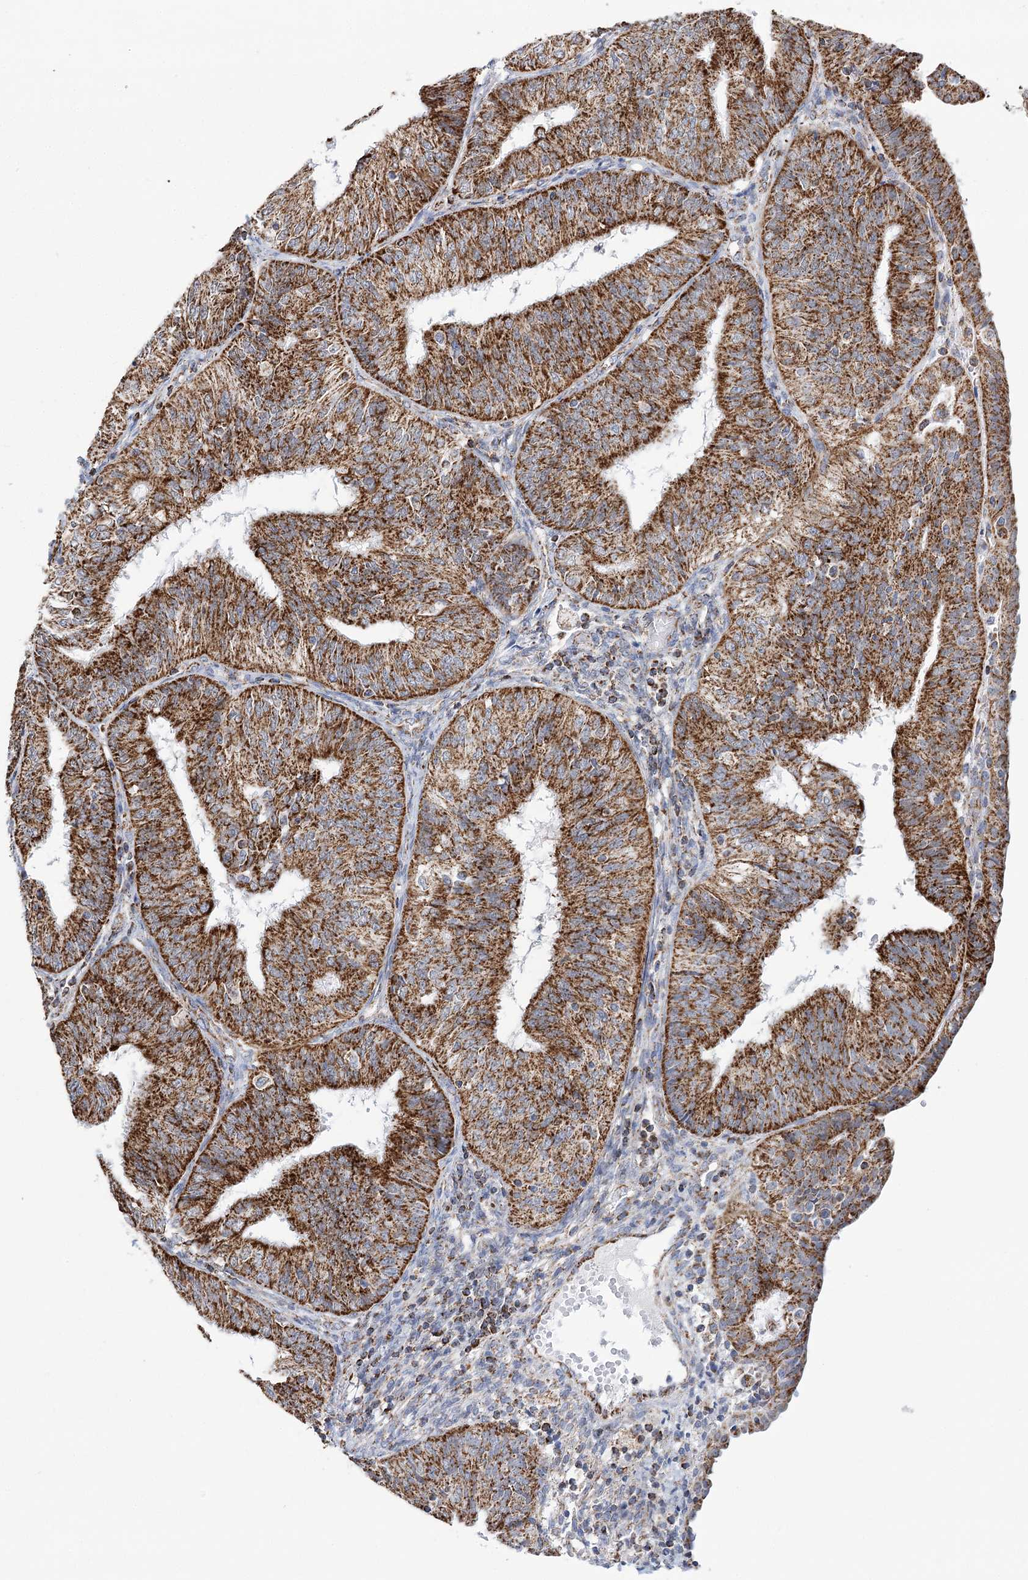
{"staining": {"intensity": "strong", "quantity": ">75%", "location": "cytoplasmic/membranous"}, "tissue": "endometrial cancer", "cell_type": "Tumor cells", "image_type": "cancer", "snomed": [{"axis": "morphology", "description": "Adenocarcinoma, NOS"}, {"axis": "topography", "description": "Endometrium"}], "caption": "Human adenocarcinoma (endometrial) stained with a brown dye shows strong cytoplasmic/membranous positive positivity in about >75% of tumor cells.", "gene": "LSS", "patient": {"sex": "female", "age": 58}}